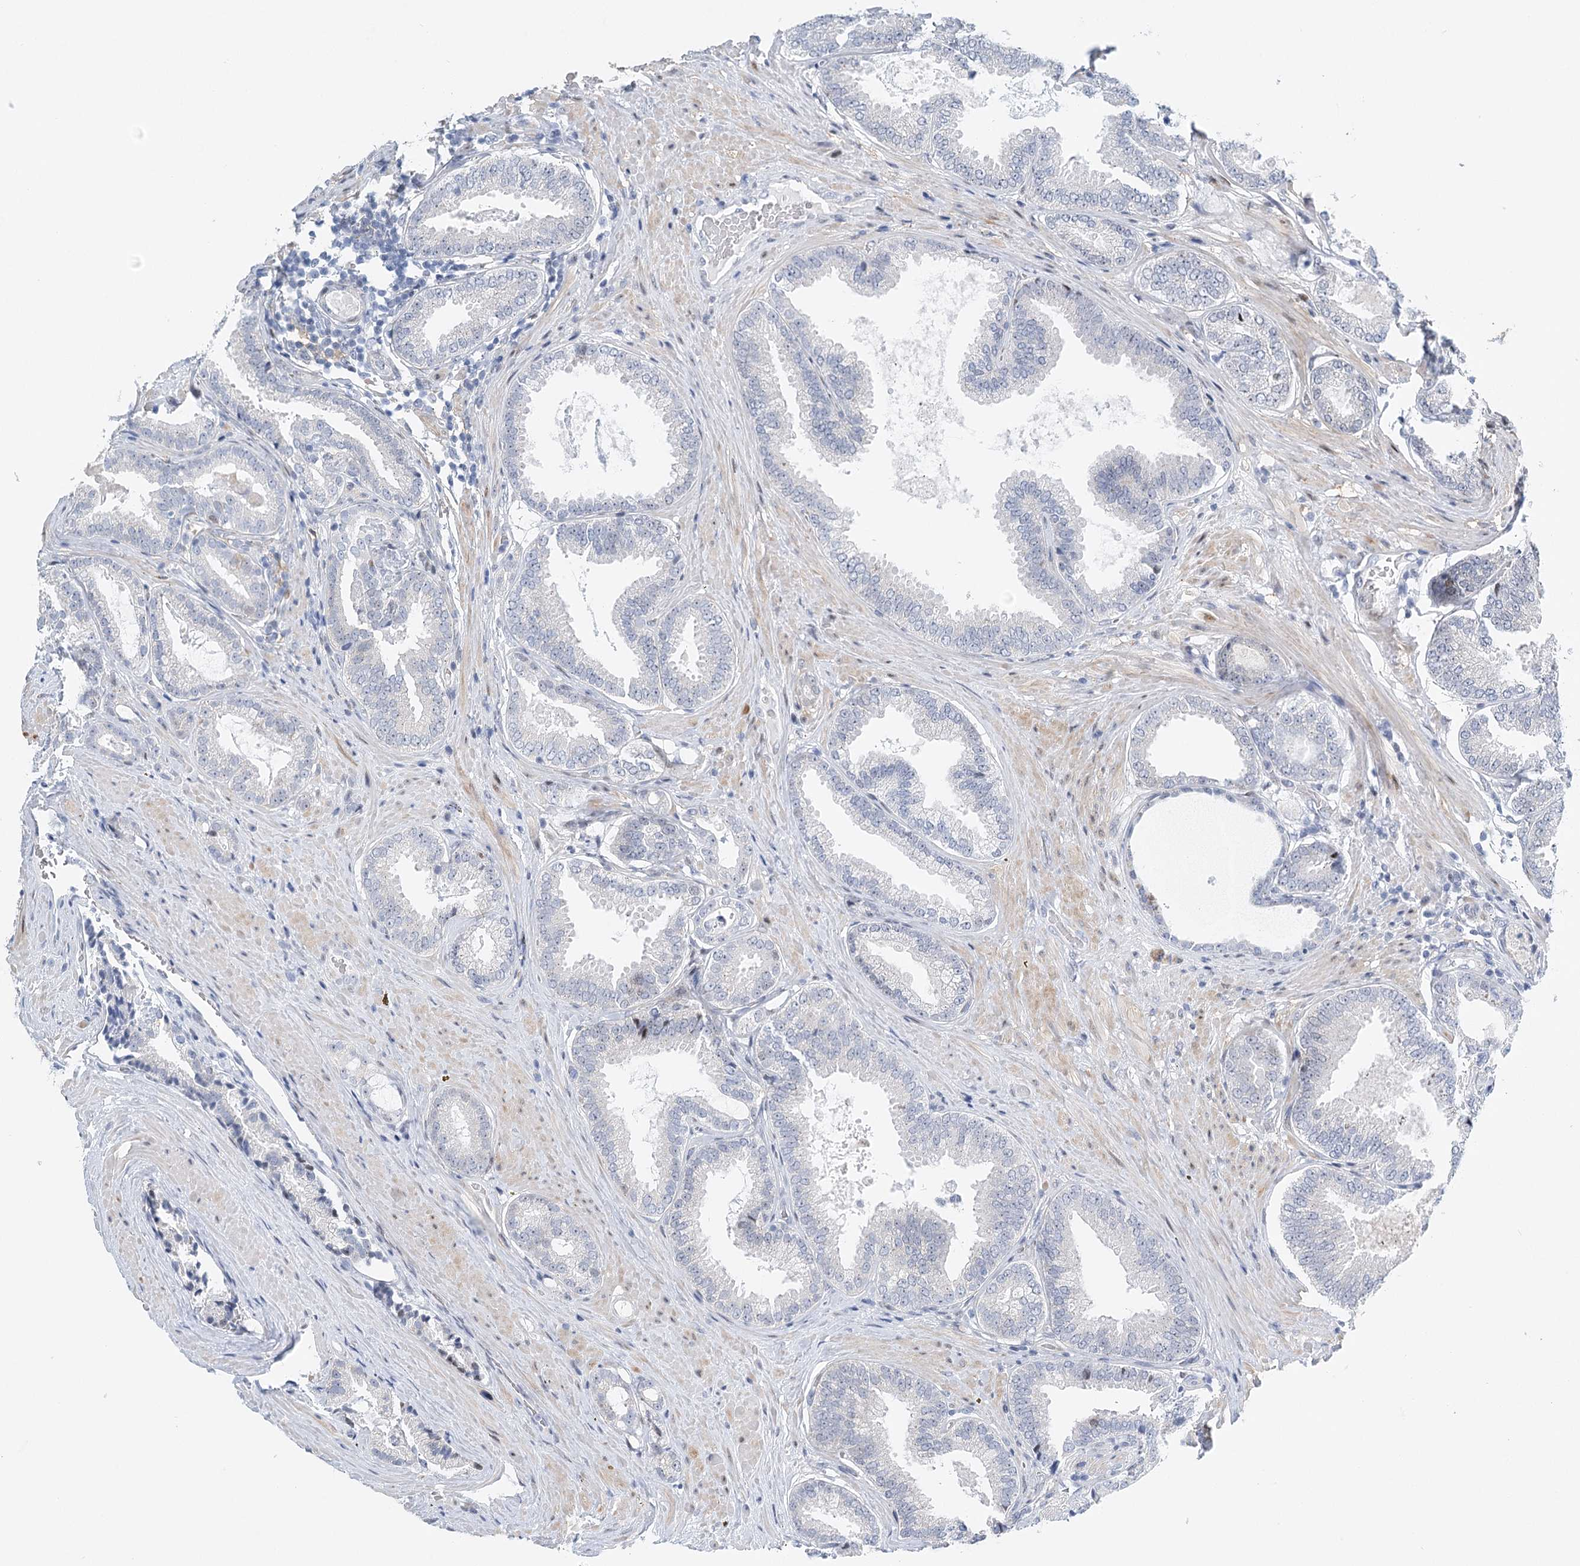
{"staining": {"intensity": "negative", "quantity": "none", "location": "none"}, "tissue": "prostate cancer", "cell_type": "Tumor cells", "image_type": "cancer", "snomed": [{"axis": "morphology", "description": "Adenocarcinoma, Low grade"}, {"axis": "topography", "description": "Prostate"}], "caption": "There is no significant expression in tumor cells of prostate cancer (low-grade adenocarcinoma).", "gene": "CAMTA1", "patient": {"sex": "male", "age": 71}}